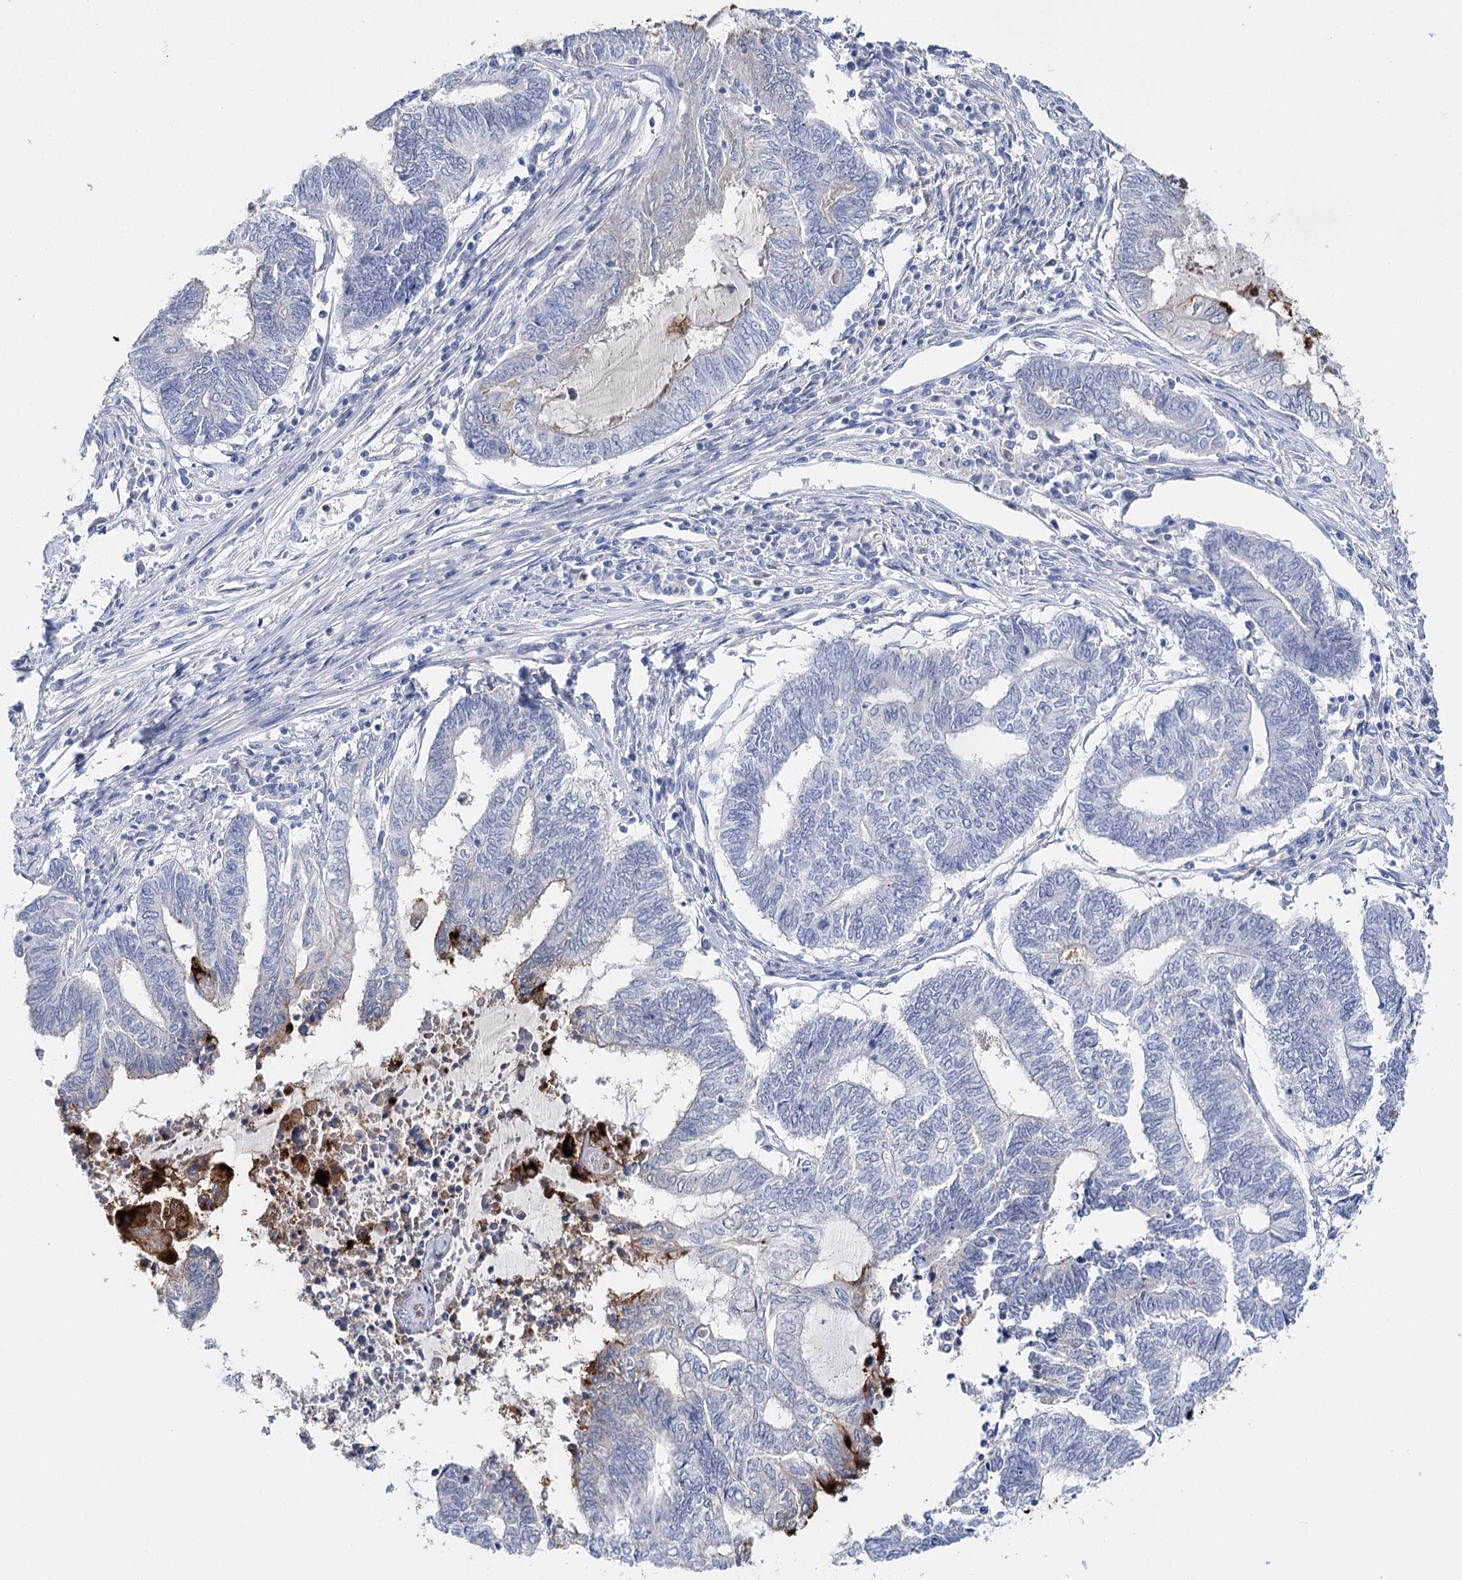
{"staining": {"intensity": "negative", "quantity": "none", "location": "none"}, "tissue": "endometrial cancer", "cell_type": "Tumor cells", "image_type": "cancer", "snomed": [{"axis": "morphology", "description": "Adenocarcinoma, NOS"}, {"axis": "topography", "description": "Uterus"}, {"axis": "topography", "description": "Endometrium"}], "caption": "Immunohistochemical staining of adenocarcinoma (endometrial) demonstrates no significant staining in tumor cells.", "gene": "CEACAM8", "patient": {"sex": "female", "age": 70}}